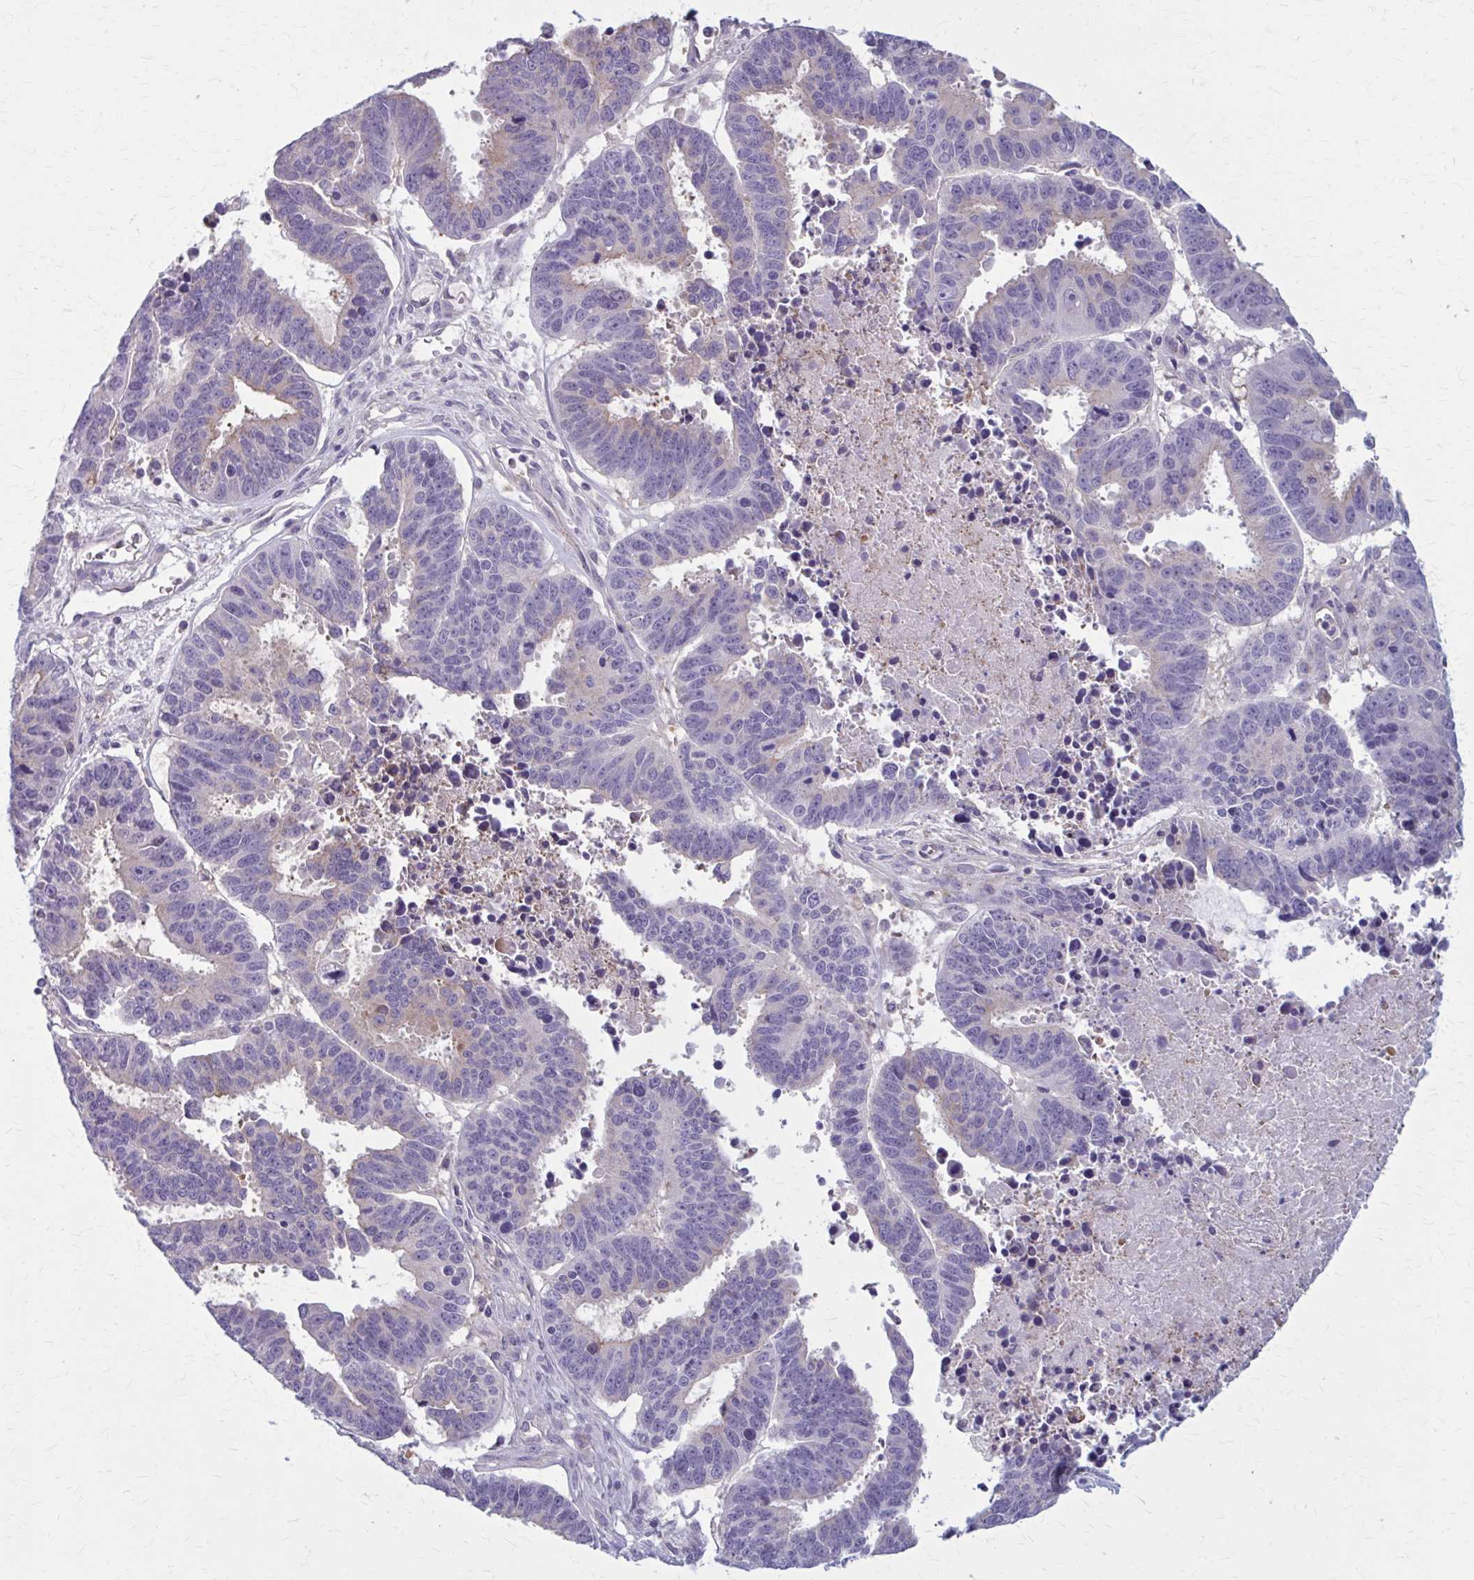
{"staining": {"intensity": "negative", "quantity": "none", "location": "none"}, "tissue": "ovarian cancer", "cell_type": "Tumor cells", "image_type": "cancer", "snomed": [{"axis": "morphology", "description": "Carcinoma, endometroid"}, {"axis": "morphology", "description": "Cystadenocarcinoma, serous, NOS"}, {"axis": "topography", "description": "Ovary"}], "caption": "IHC image of neoplastic tissue: ovarian cancer stained with DAB shows no significant protein staining in tumor cells.", "gene": "ZDHHC7", "patient": {"sex": "female", "age": 45}}